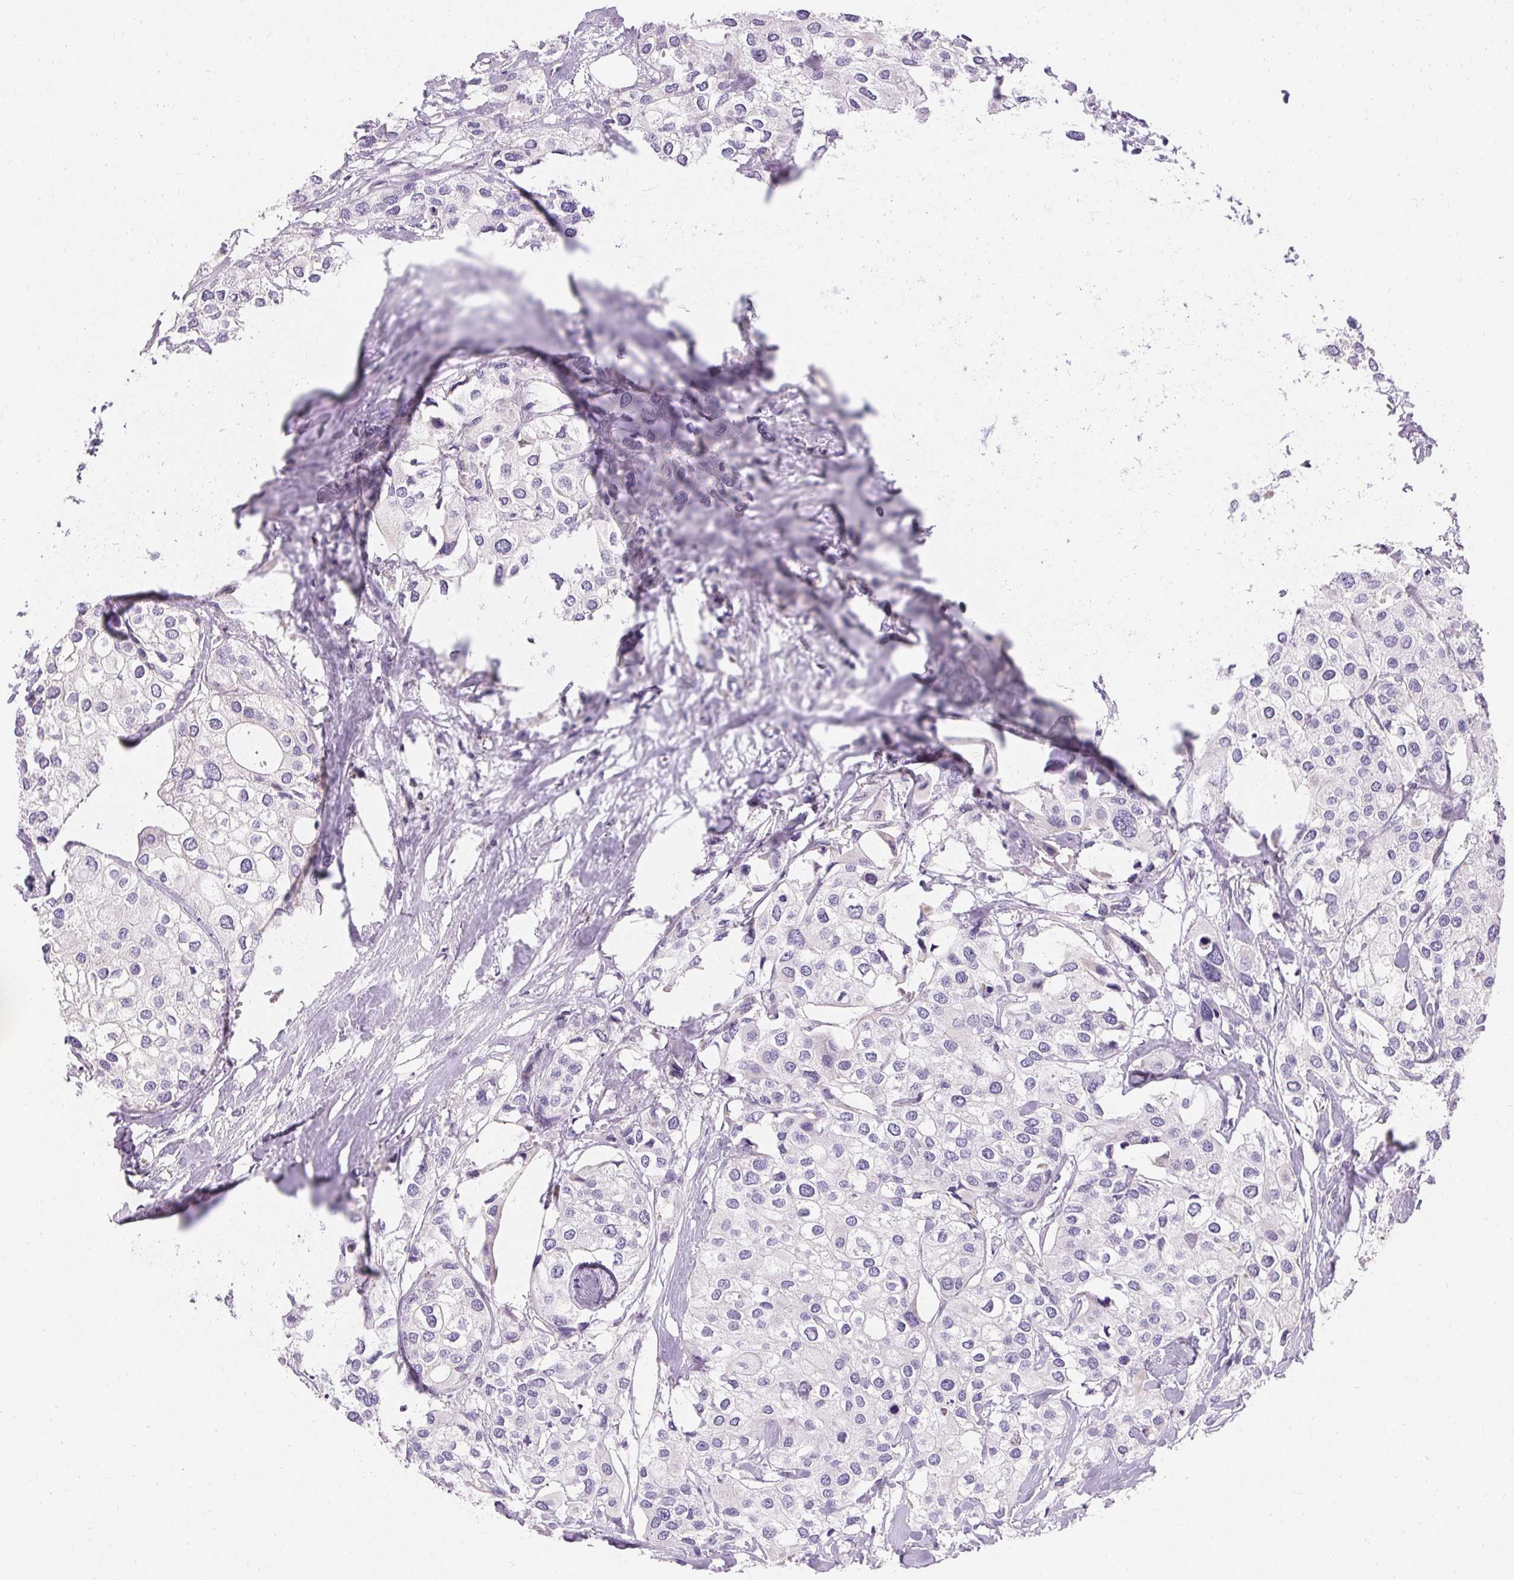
{"staining": {"intensity": "negative", "quantity": "none", "location": "none"}, "tissue": "urothelial cancer", "cell_type": "Tumor cells", "image_type": "cancer", "snomed": [{"axis": "morphology", "description": "Urothelial carcinoma, High grade"}, {"axis": "topography", "description": "Urinary bladder"}], "caption": "IHC histopathology image of urothelial cancer stained for a protein (brown), which displays no positivity in tumor cells.", "gene": "ASGR2", "patient": {"sex": "male", "age": 64}}